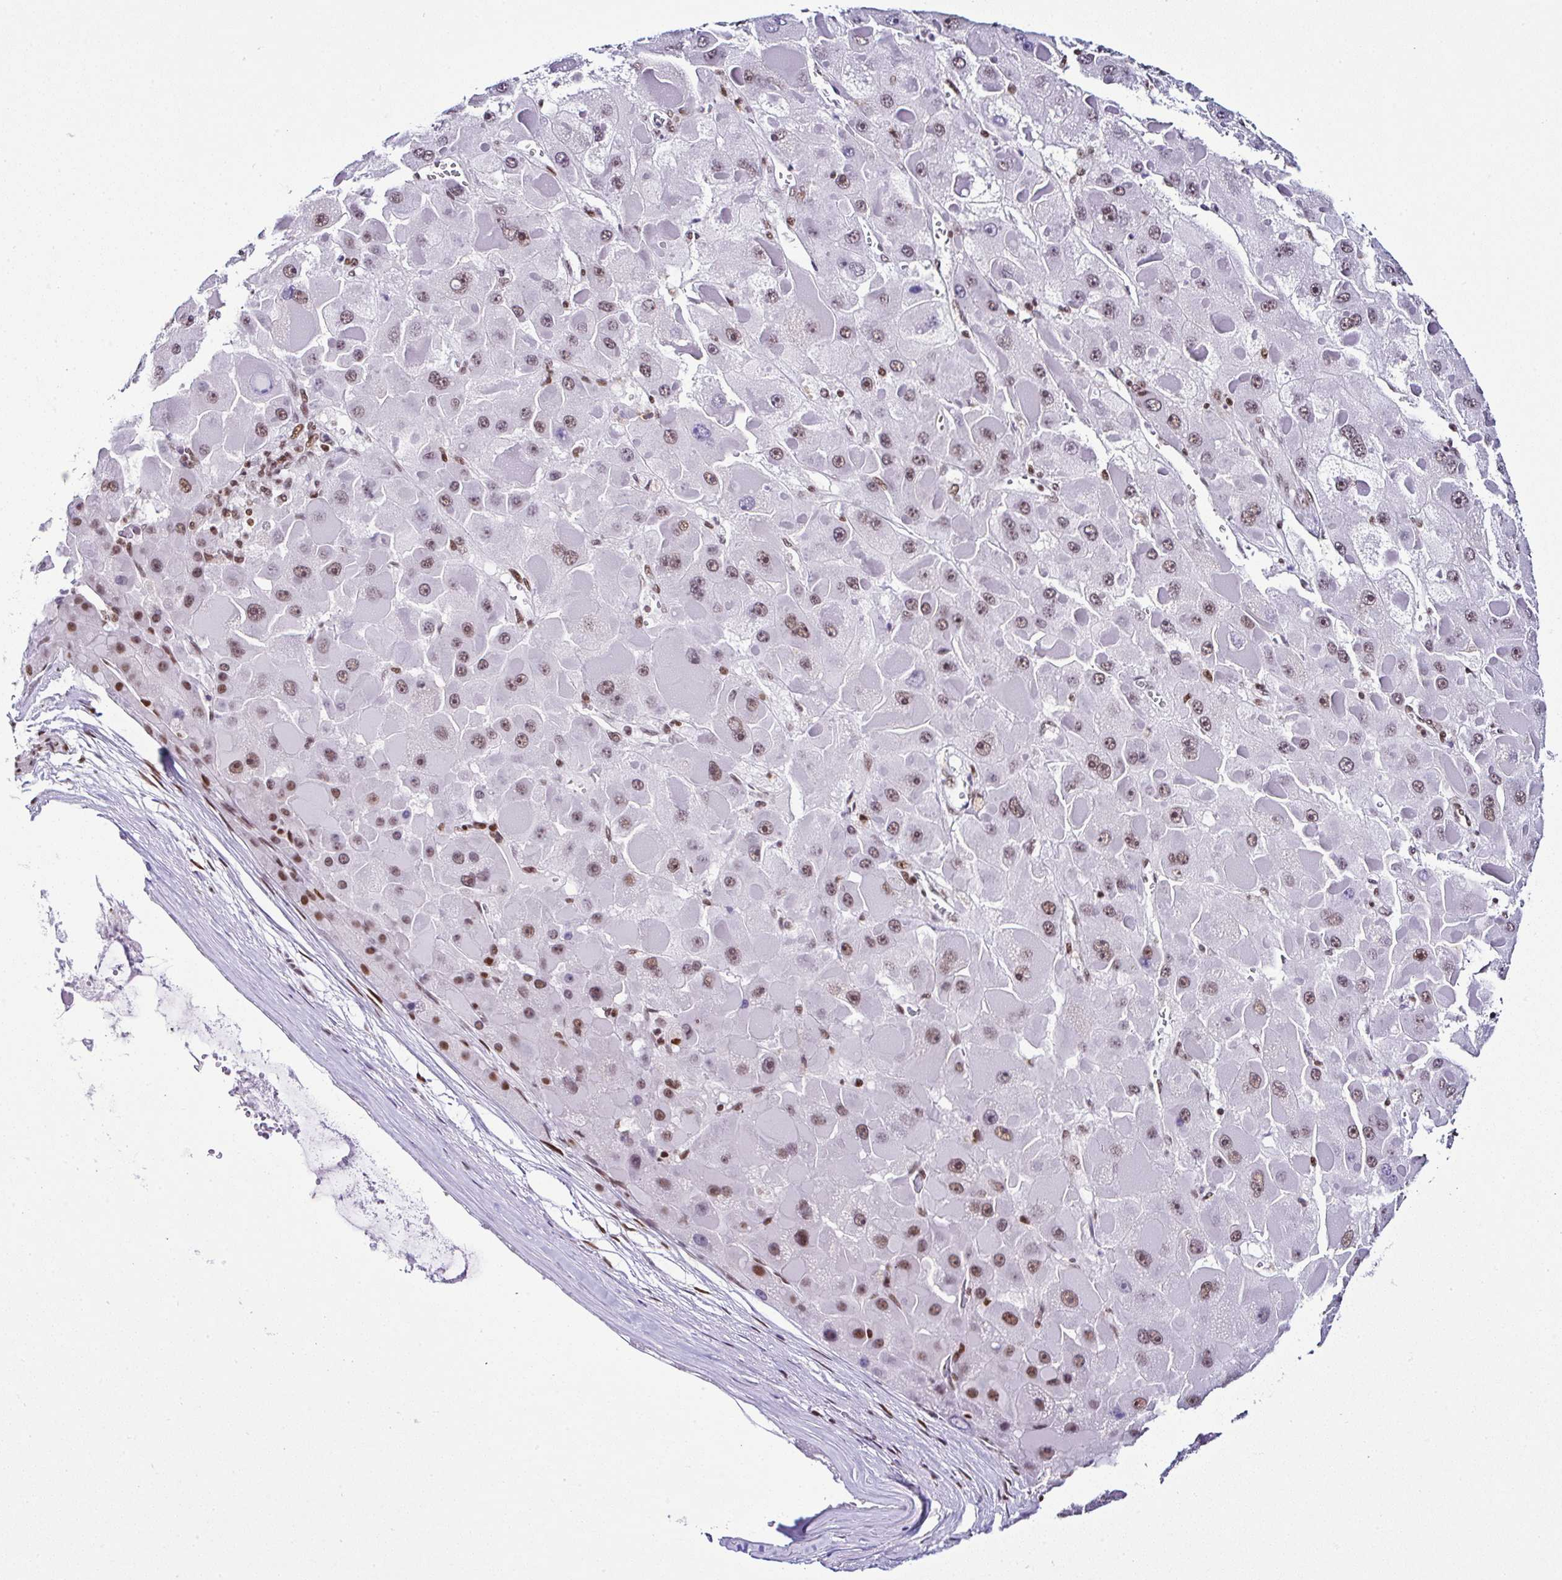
{"staining": {"intensity": "moderate", "quantity": ">75%", "location": "nuclear"}, "tissue": "liver cancer", "cell_type": "Tumor cells", "image_type": "cancer", "snomed": [{"axis": "morphology", "description": "Carcinoma, Hepatocellular, NOS"}, {"axis": "topography", "description": "Liver"}], "caption": "Protein positivity by immunohistochemistry exhibits moderate nuclear expression in about >75% of tumor cells in hepatocellular carcinoma (liver). (Stains: DAB in brown, nuclei in blue, Microscopy: brightfield microscopy at high magnification).", "gene": "DR1", "patient": {"sex": "female", "age": 73}}